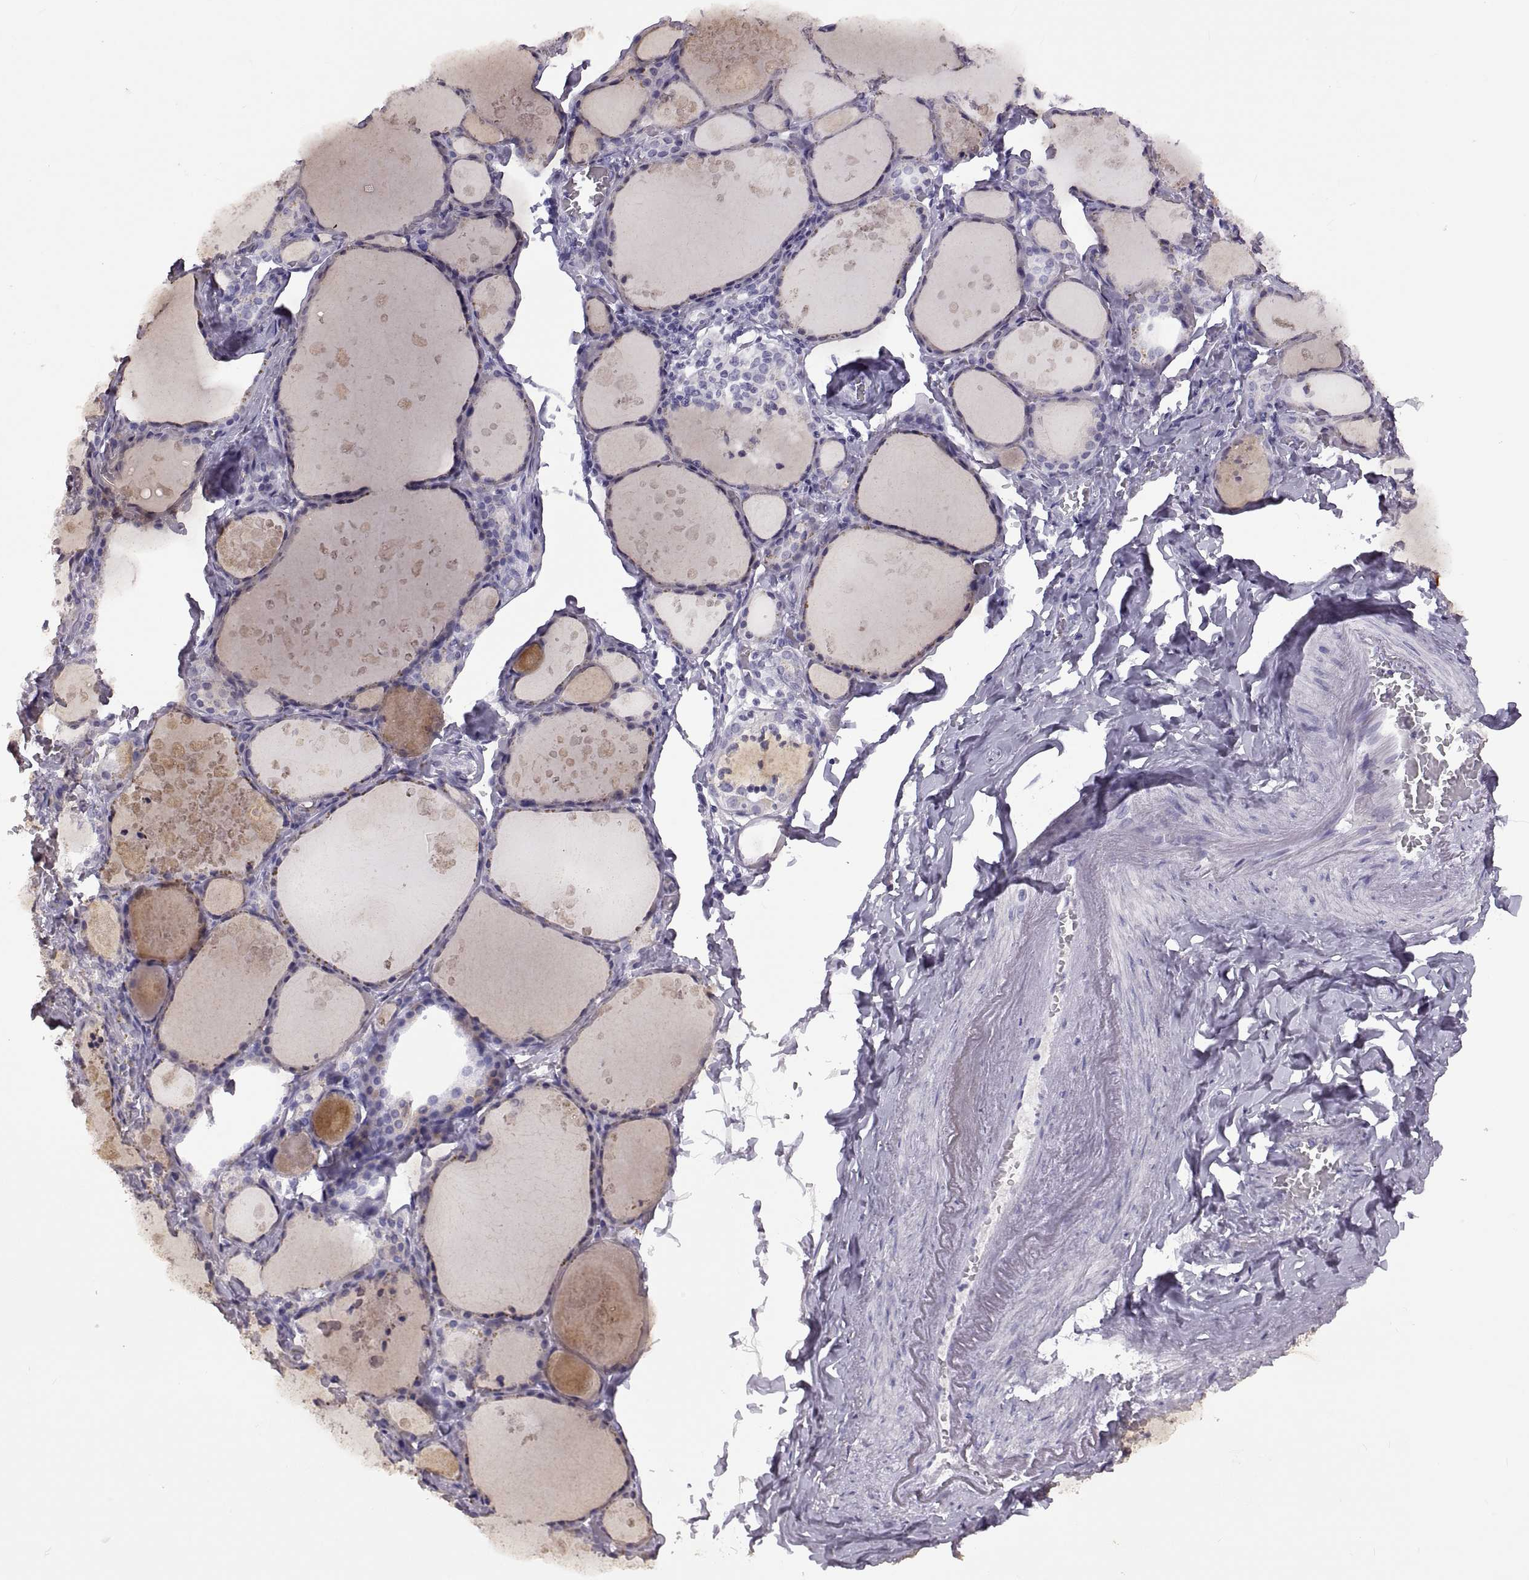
{"staining": {"intensity": "negative", "quantity": "none", "location": "none"}, "tissue": "thyroid gland", "cell_type": "Glandular cells", "image_type": "normal", "snomed": [{"axis": "morphology", "description": "Normal tissue, NOS"}, {"axis": "topography", "description": "Thyroid gland"}], "caption": "Immunohistochemistry of unremarkable thyroid gland reveals no staining in glandular cells. The staining is performed using DAB (3,3'-diaminobenzidine) brown chromogen with nuclei counter-stained in using hematoxylin.", "gene": "RDM1", "patient": {"sex": "male", "age": 68}}